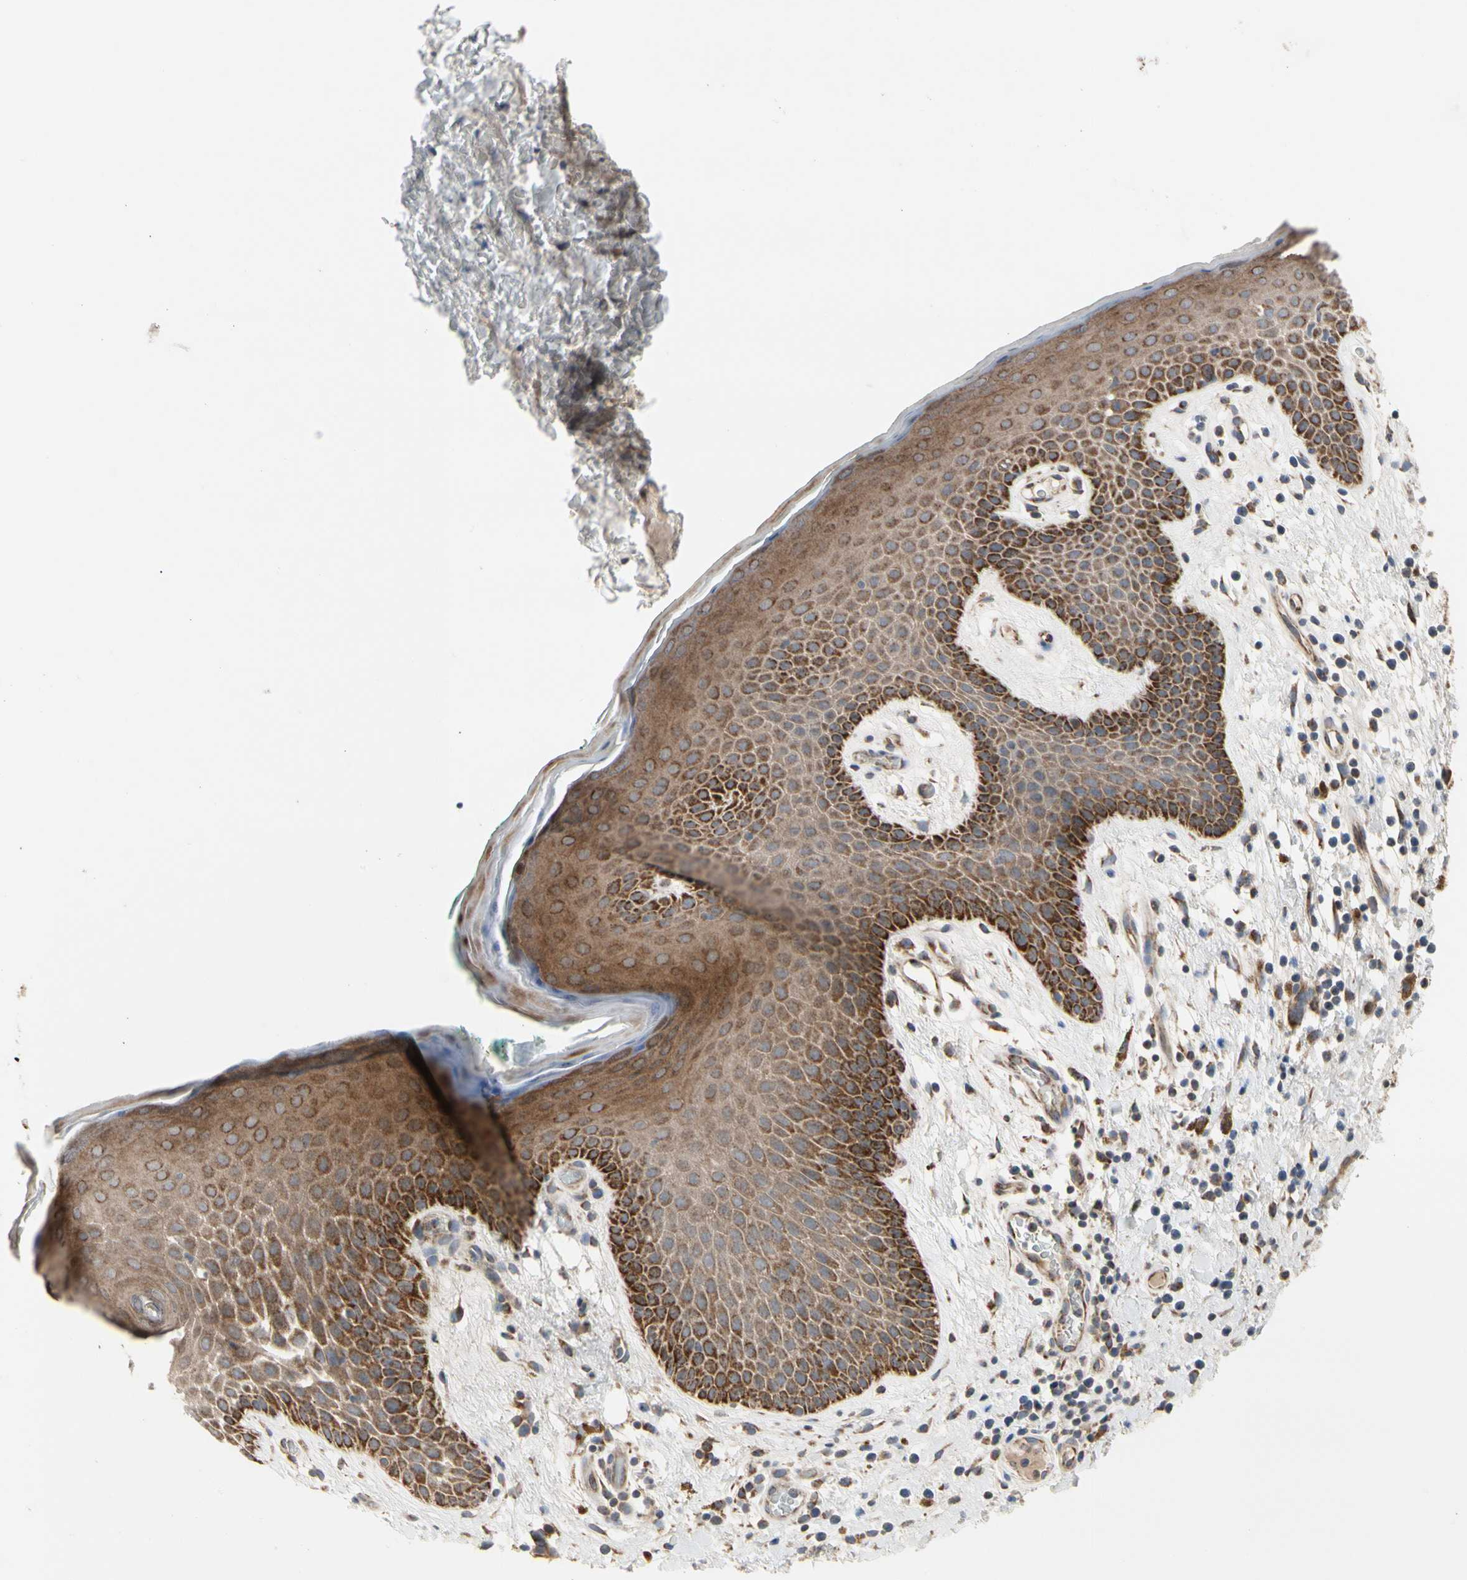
{"staining": {"intensity": "strong", "quantity": ">75%", "location": "cytoplasmic/membranous"}, "tissue": "skin", "cell_type": "Epidermal cells", "image_type": "normal", "snomed": [{"axis": "morphology", "description": "Normal tissue, NOS"}, {"axis": "topography", "description": "Anal"}], "caption": "Immunohistochemical staining of normal human skin shows high levels of strong cytoplasmic/membranous expression in approximately >75% of epidermal cells.", "gene": "GPD2", "patient": {"sex": "male", "age": 74}}